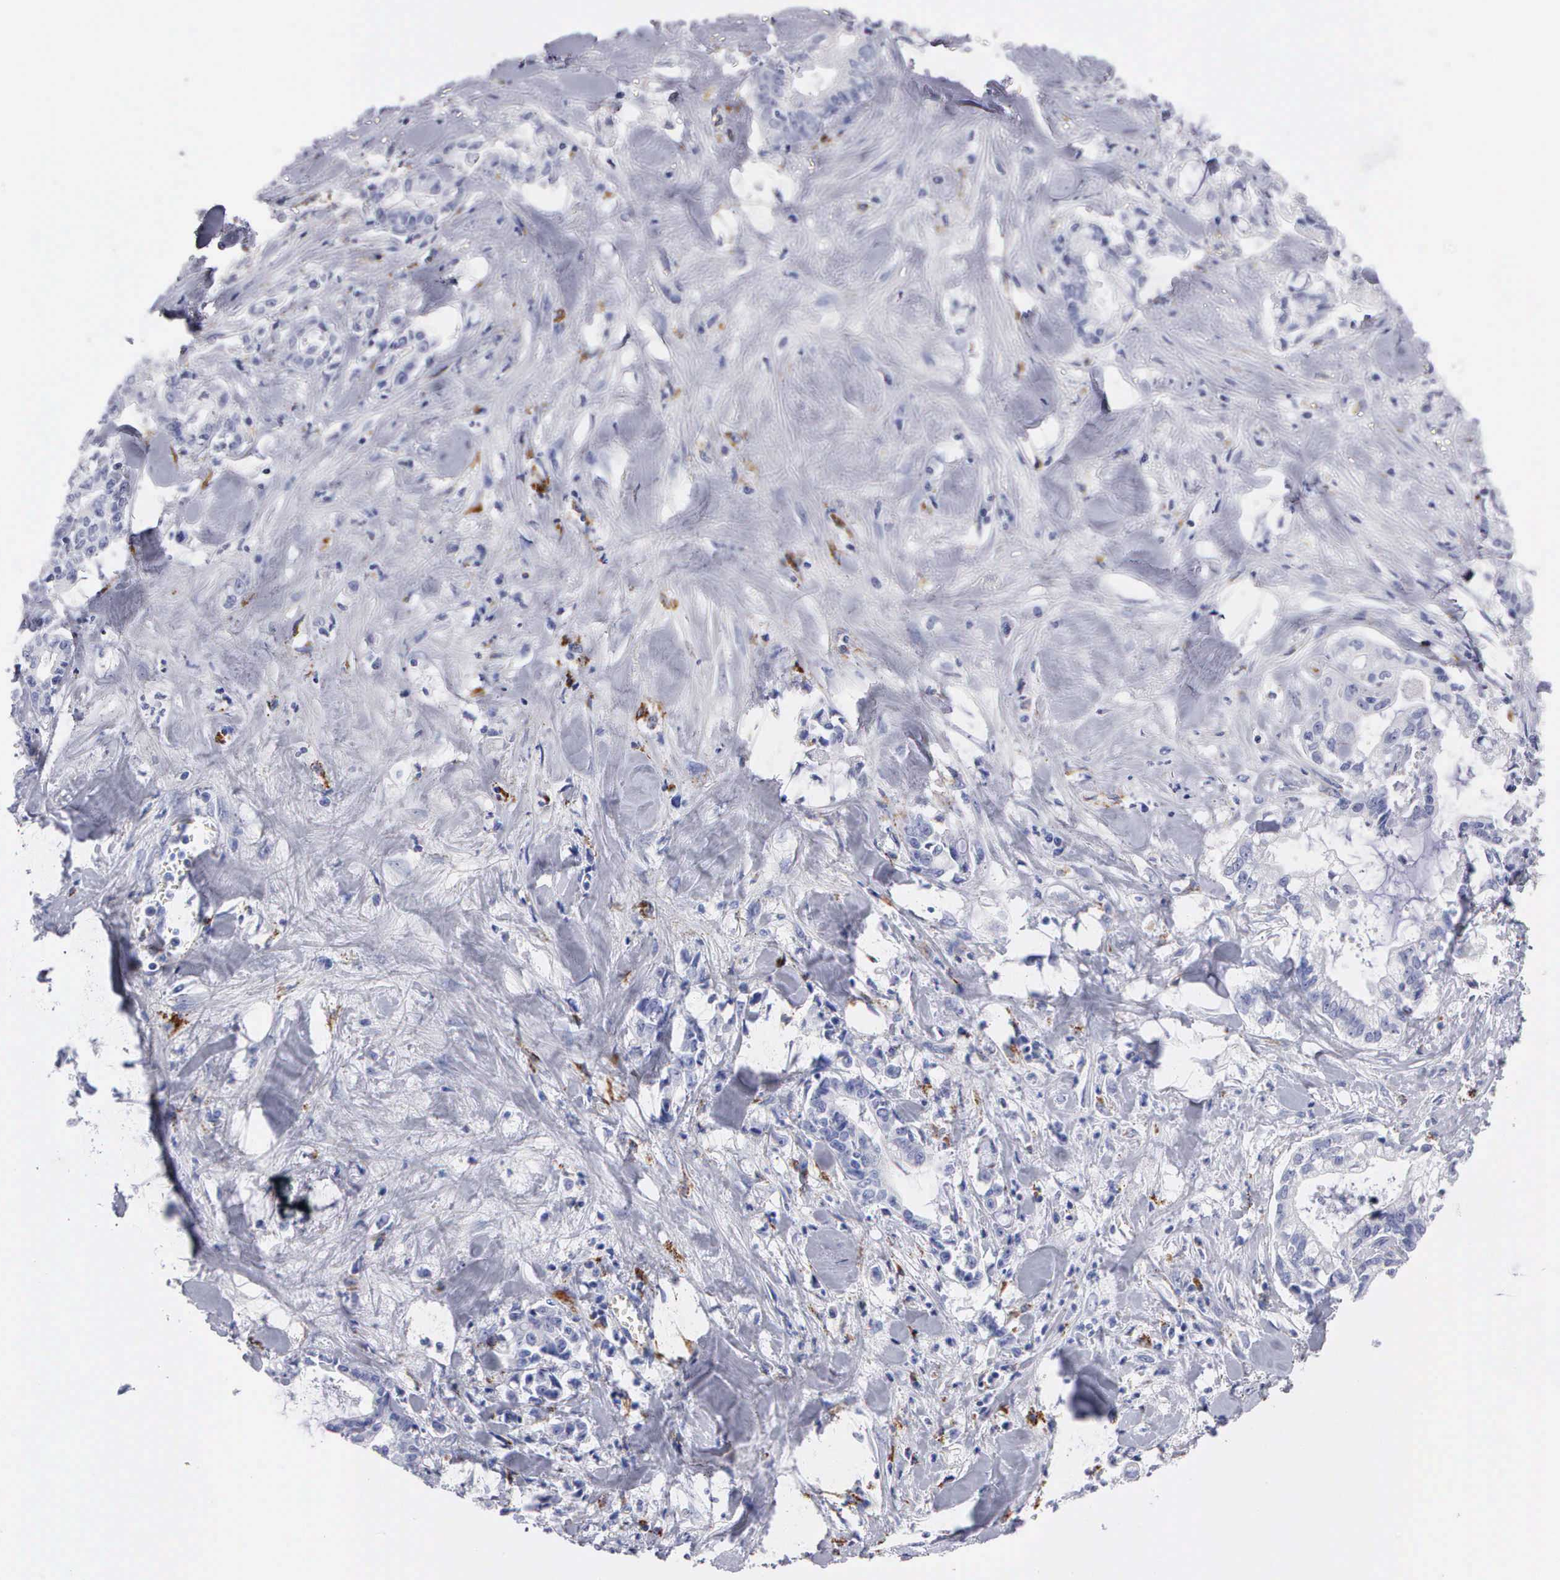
{"staining": {"intensity": "negative", "quantity": "none", "location": "none"}, "tissue": "liver cancer", "cell_type": "Tumor cells", "image_type": "cancer", "snomed": [{"axis": "morphology", "description": "Cholangiocarcinoma"}, {"axis": "topography", "description": "Liver"}], "caption": "A photomicrograph of liver cancer (cholangiocarcinoma) stained for a protein demonstrates no brown staining in tumor cells.", "gene": "CTSL", "patient": {"sex": "male", "age": 57}}